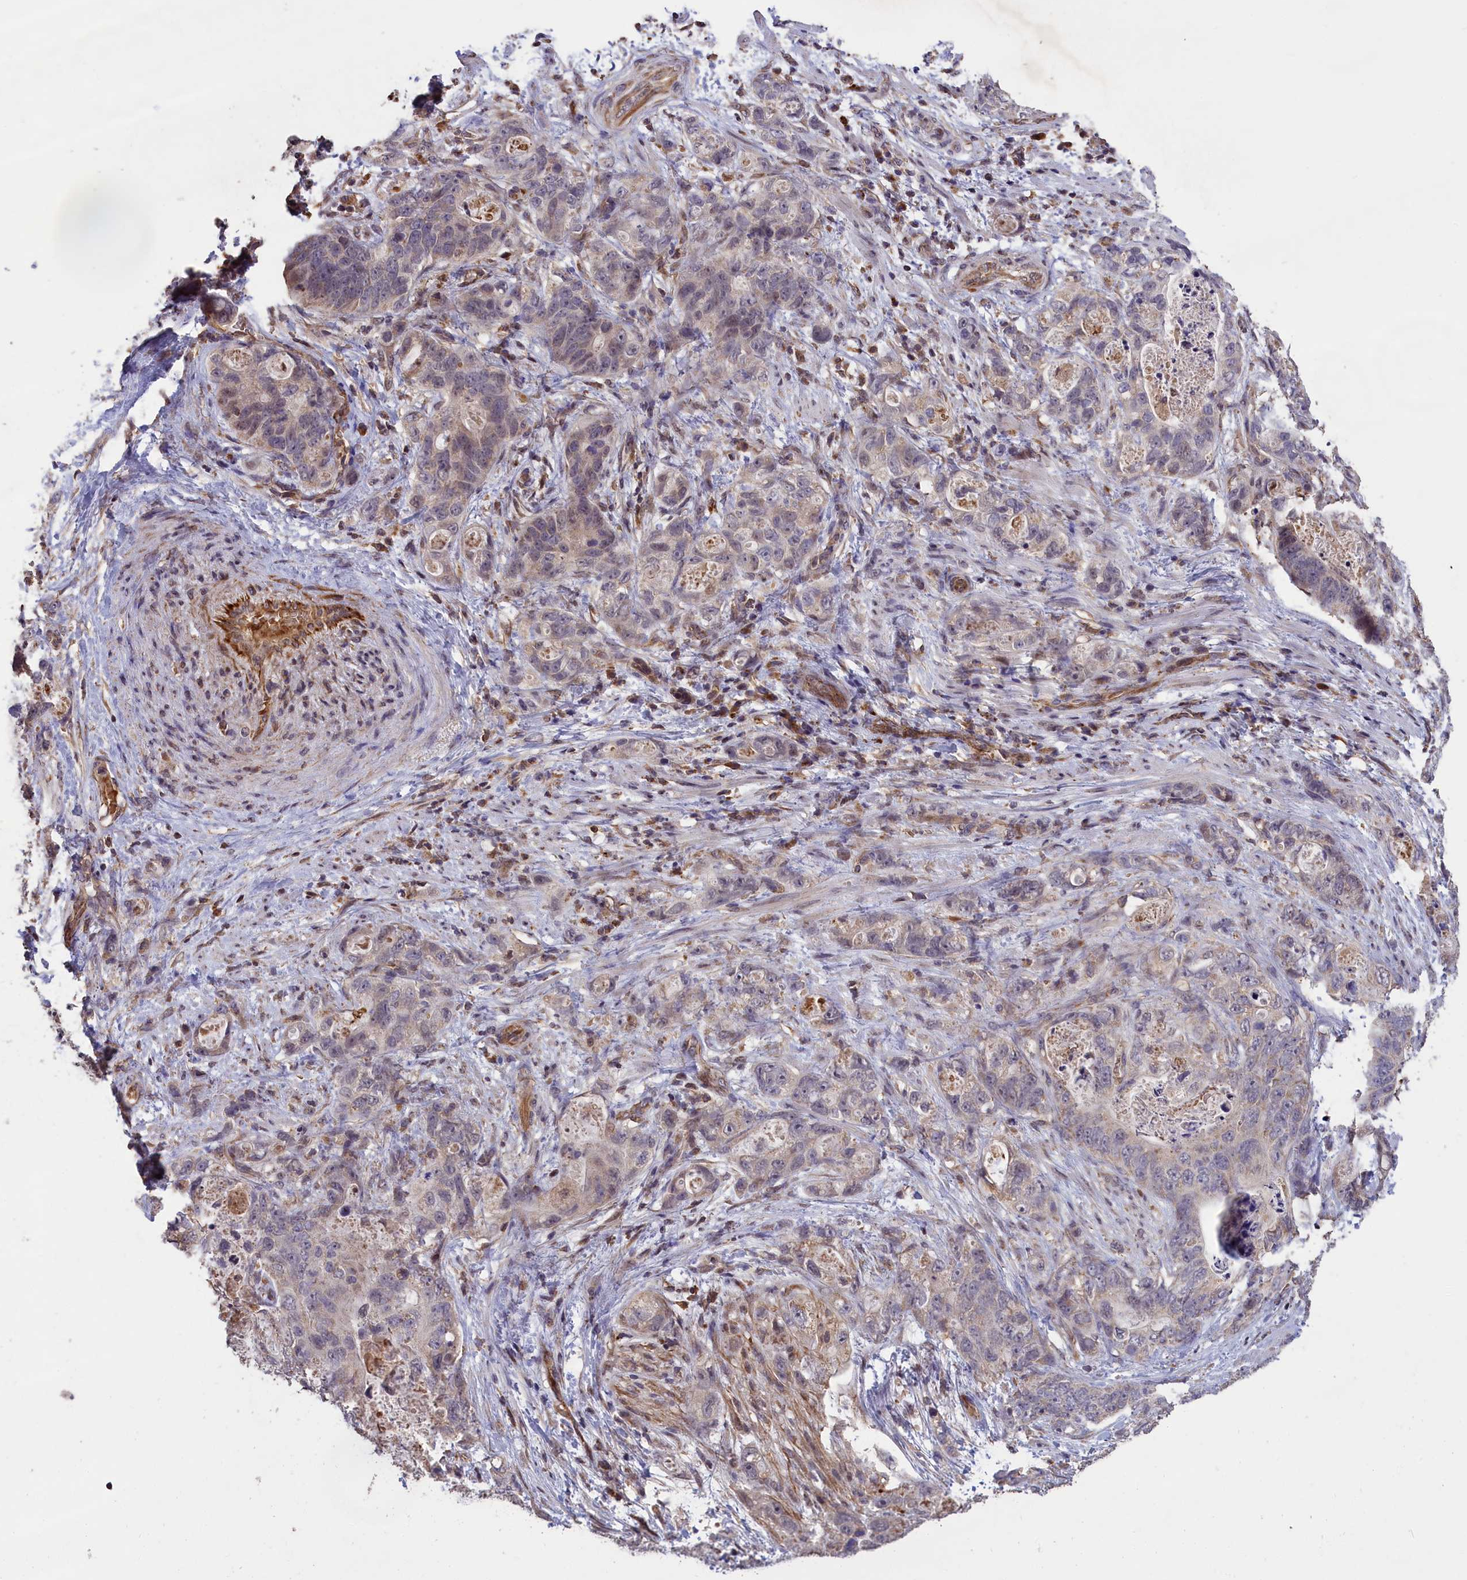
{"staining": {"intensity": "negative", "quantity": "none", "location": "none"}, "tissue": "stomach cancer", "cell_type": "Tumor cells", "image_type": "cancer", "snomed": [{"axis": "morphology", "description": "Normal tissue, NOS"}, {"axis": "morphology", "description": "Adenocarcinoma, NOS"}, {"axis": "topography", "description": "Stomach"}], "caption": "Immunohistochemistry micrograph of neoplastic tissue: stomach cancer (adenocarcinoma) stained with DAB reveals no significant protein staining in tumor cells.", "gene": "CLRN2", "patient": {"sex": "female", "age": 89}}